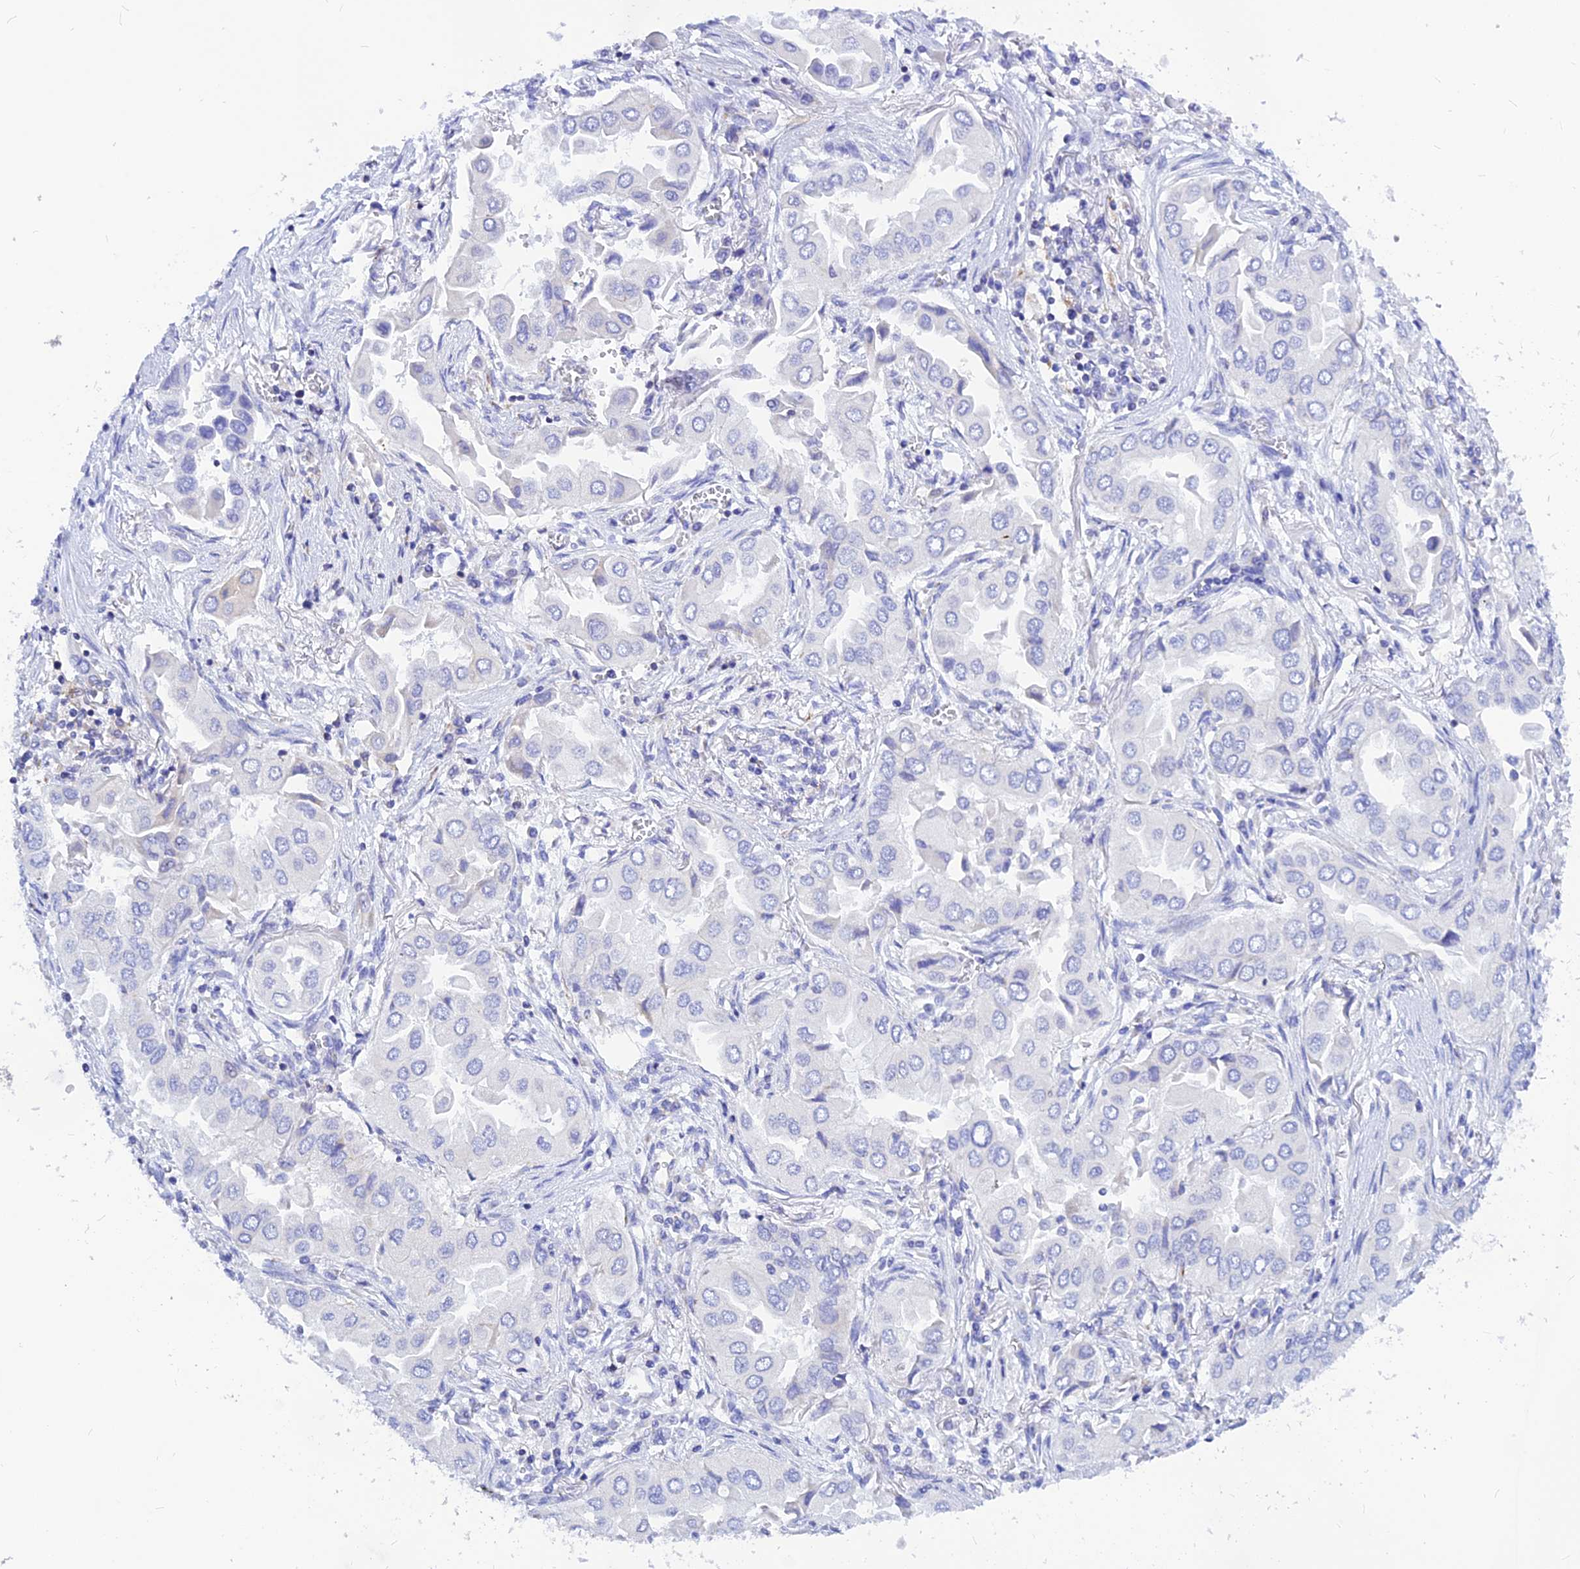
{"staining": {"intensity": "negative", "quantity": "none", "location": "none"}, "tissue": "lung cancer", "cell_type": "Tumor cells", "image_type": "cancer", "snomed": [{"axis": "morphology", "description": "Adenocarcinoma, NOS"}, {"axis": "topography", "description": "Lung"}], "caption": "DAB immunohistochemical staining of human adenocarcinoma (lung) reveals no significant staining in tumor cells. (Immunohistochemistry, brightfield microscopy, high magnification).", "gene": "CNOT6", "patient": {"sex": "female", "age": 76}}